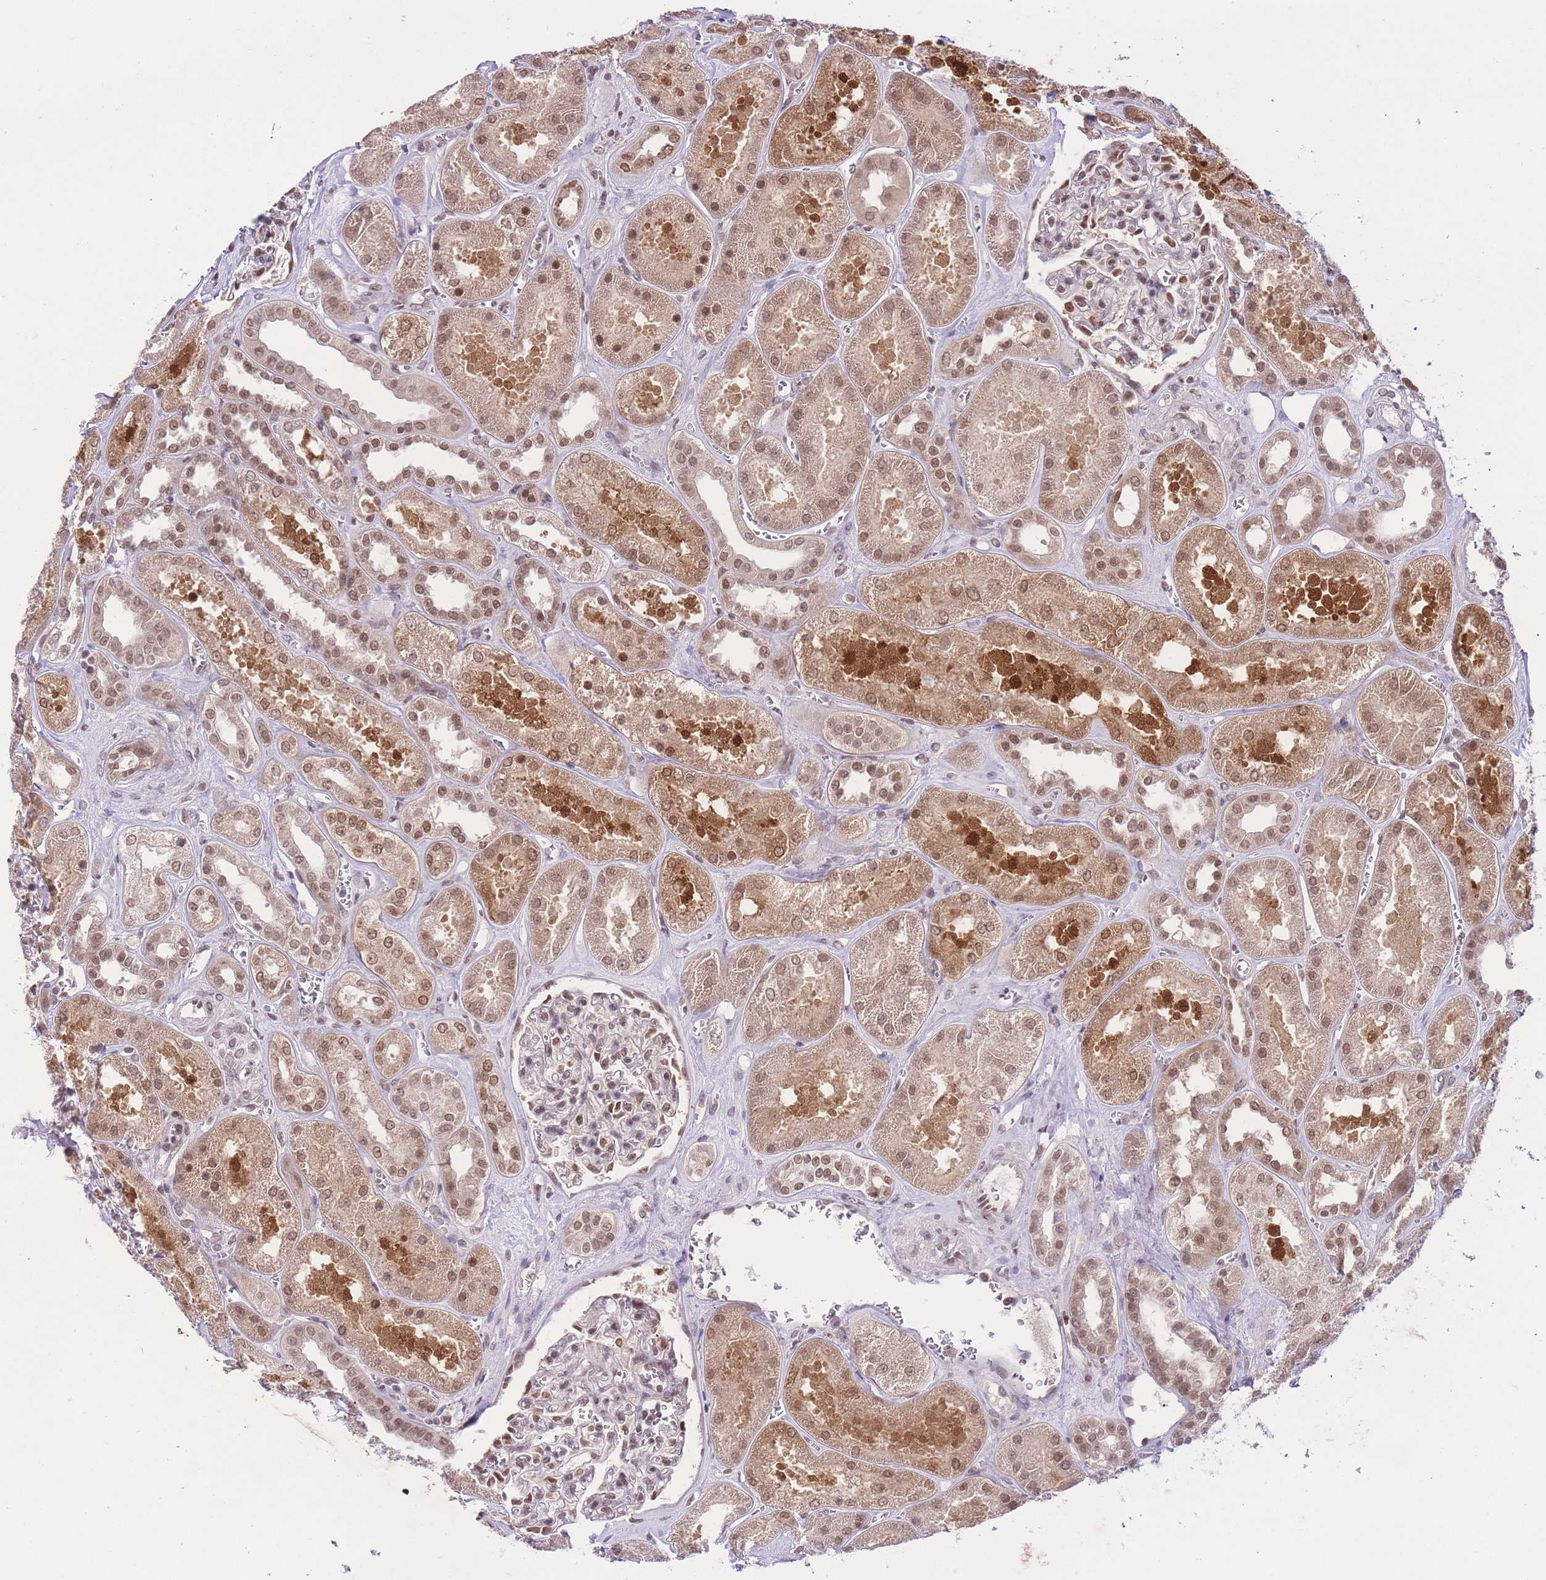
{"staining": {"intensity": "moderate", "quantity": "25%-75%", "location": "nuclear"}, "tissue": "kidney", "cell_type": "Cells in glomeruli", "image_type": "normal", "snomed": [{"axis": "morphology", "description": "Normal tissue, NOS"}, {"axis": "morphology", "description": "Adenocarcinoma, NOS"}, {"axis": "topography", "description": "Kidney"}], "caption": "Human kidney stained with a brown dye demonstrates moderate nuclear positive expression in approximately 25%-75% of cells in glomeruli.", "gene": "TMED3", "patient": {"sex": "female", "age": 68}}